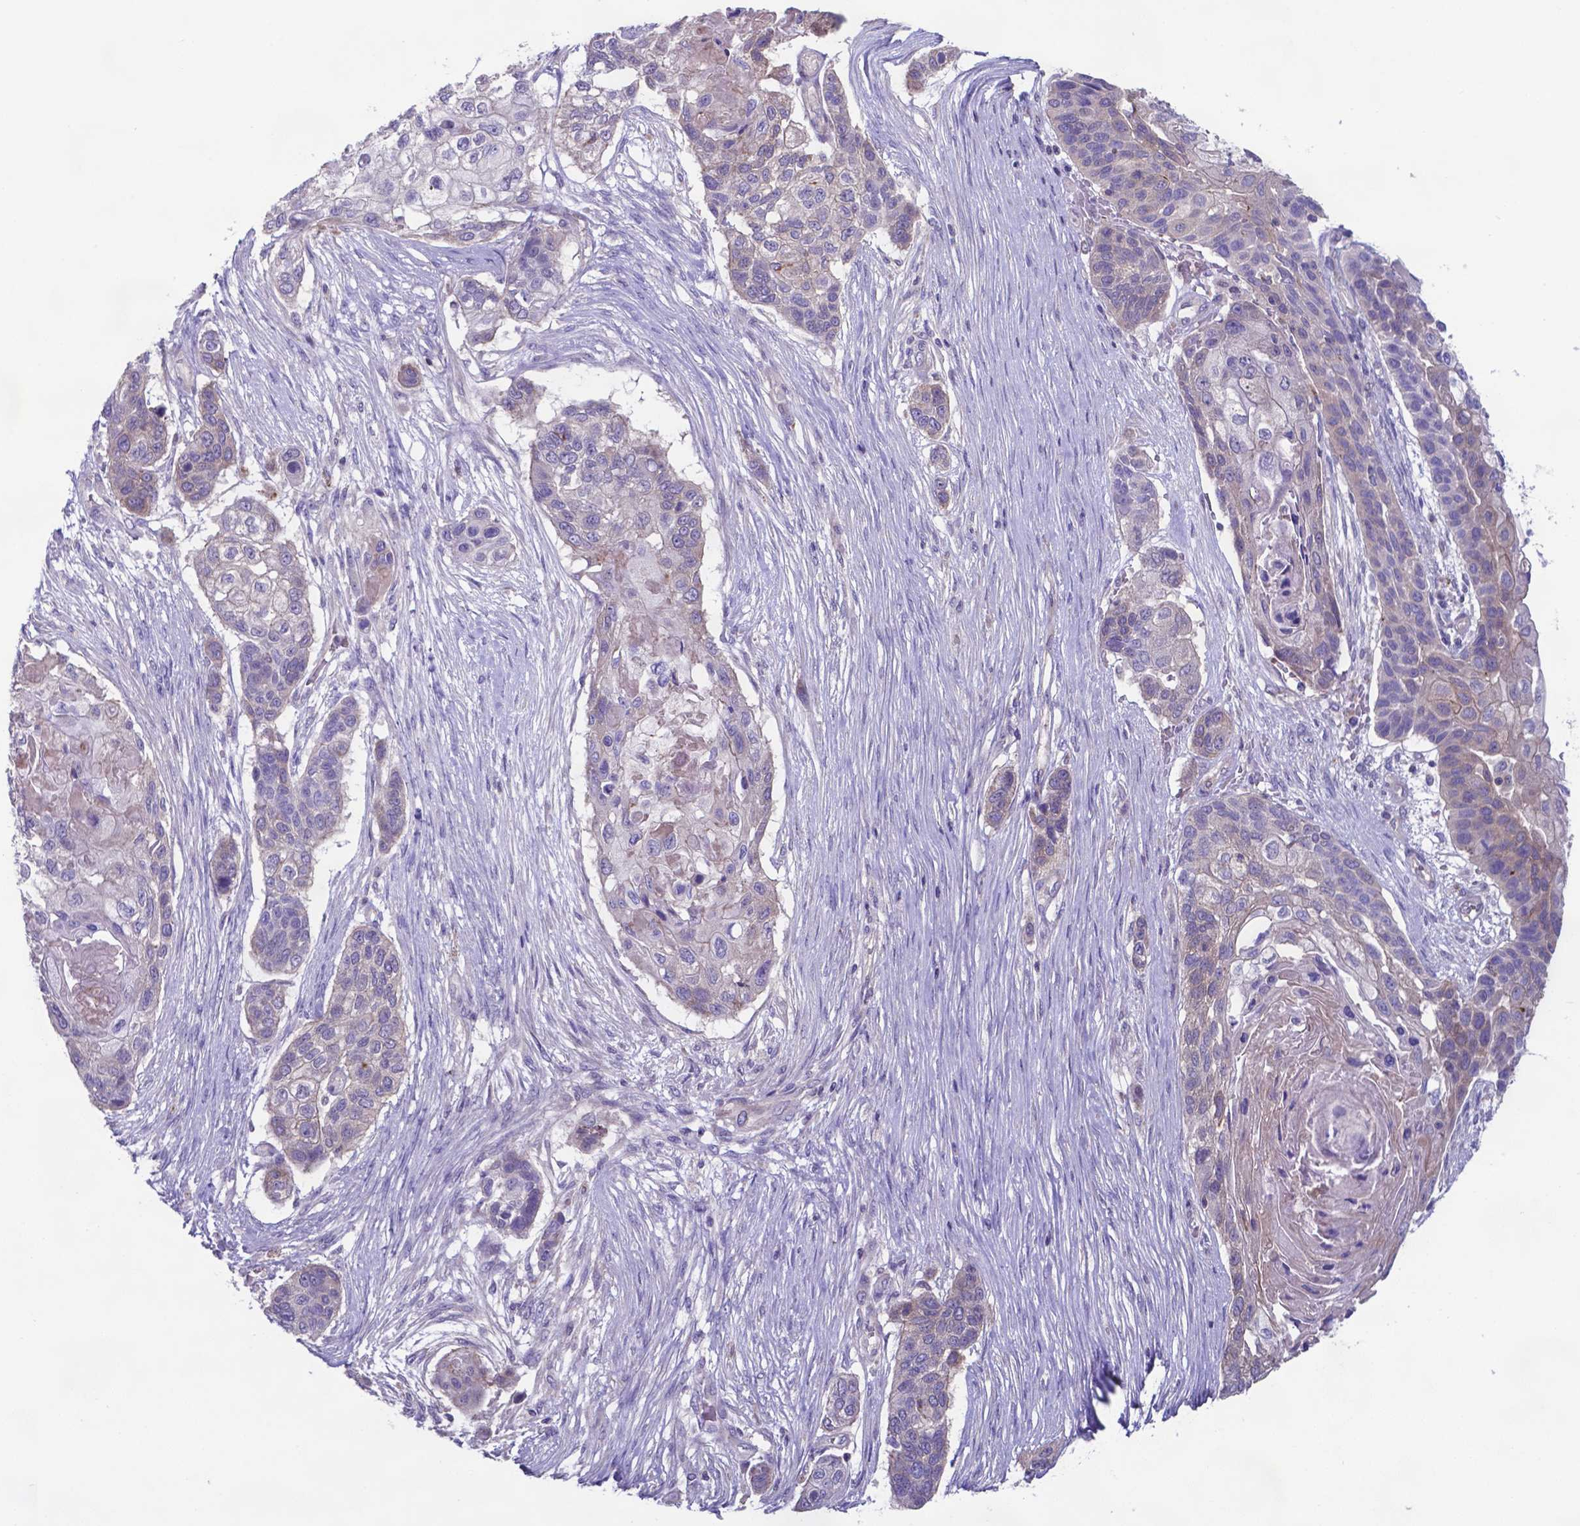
{"staining": {"intensity": "negative", "quantity": "none", "location": "none"}, "tissue": "lung cancer", "cell_type": "Tumor cells", "image_type": "cancer", "snomed": [{"axis": "morphology", "description": "Squamous cell carcinoma, NOS"}, {"axis": "topography", "description": "Lung"}], "caption": "The photomicrograph exhibits no significant staining in tumor cells of lung cancer.", "gene": "TYRO3", "patient": {"sex": "male", "age": 69}}